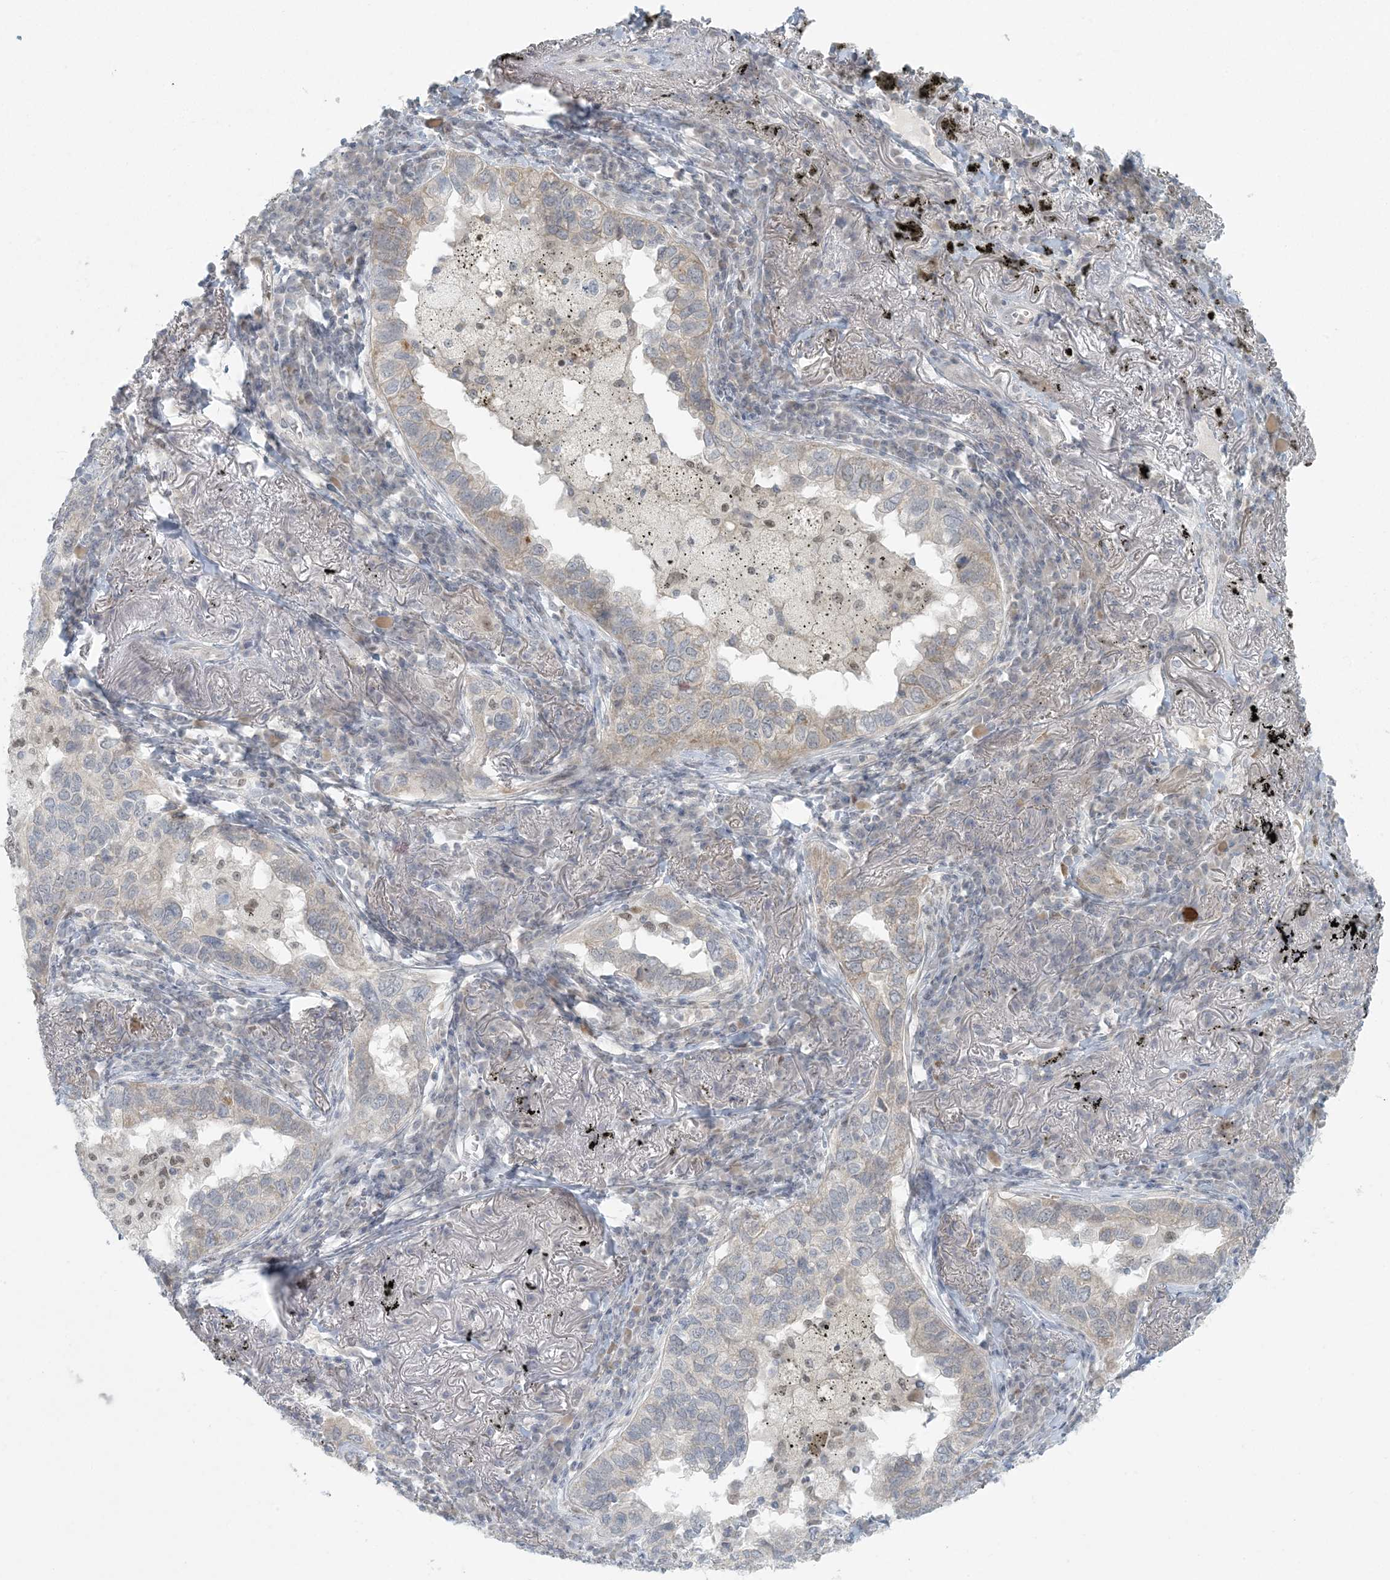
{"staining": {"intensity": "negative", "quantity": "none", "location": "none"}, "tissue": "lung cancer", "cell_type": "Tumor cells", "image_type": "cancer", "snomed": [{"axis": "morphology", "description": "Adenocarcinoma, NOS"}, {"axis": "topography", "description": "Lung"}], "caption": "Immunohistochemical staining of lung cancer (adenocarcinoma) reveals no significant expression in tumor cells.", "gene": "CTDNEP1", "patient": {"sex": "male", "age": 65}}